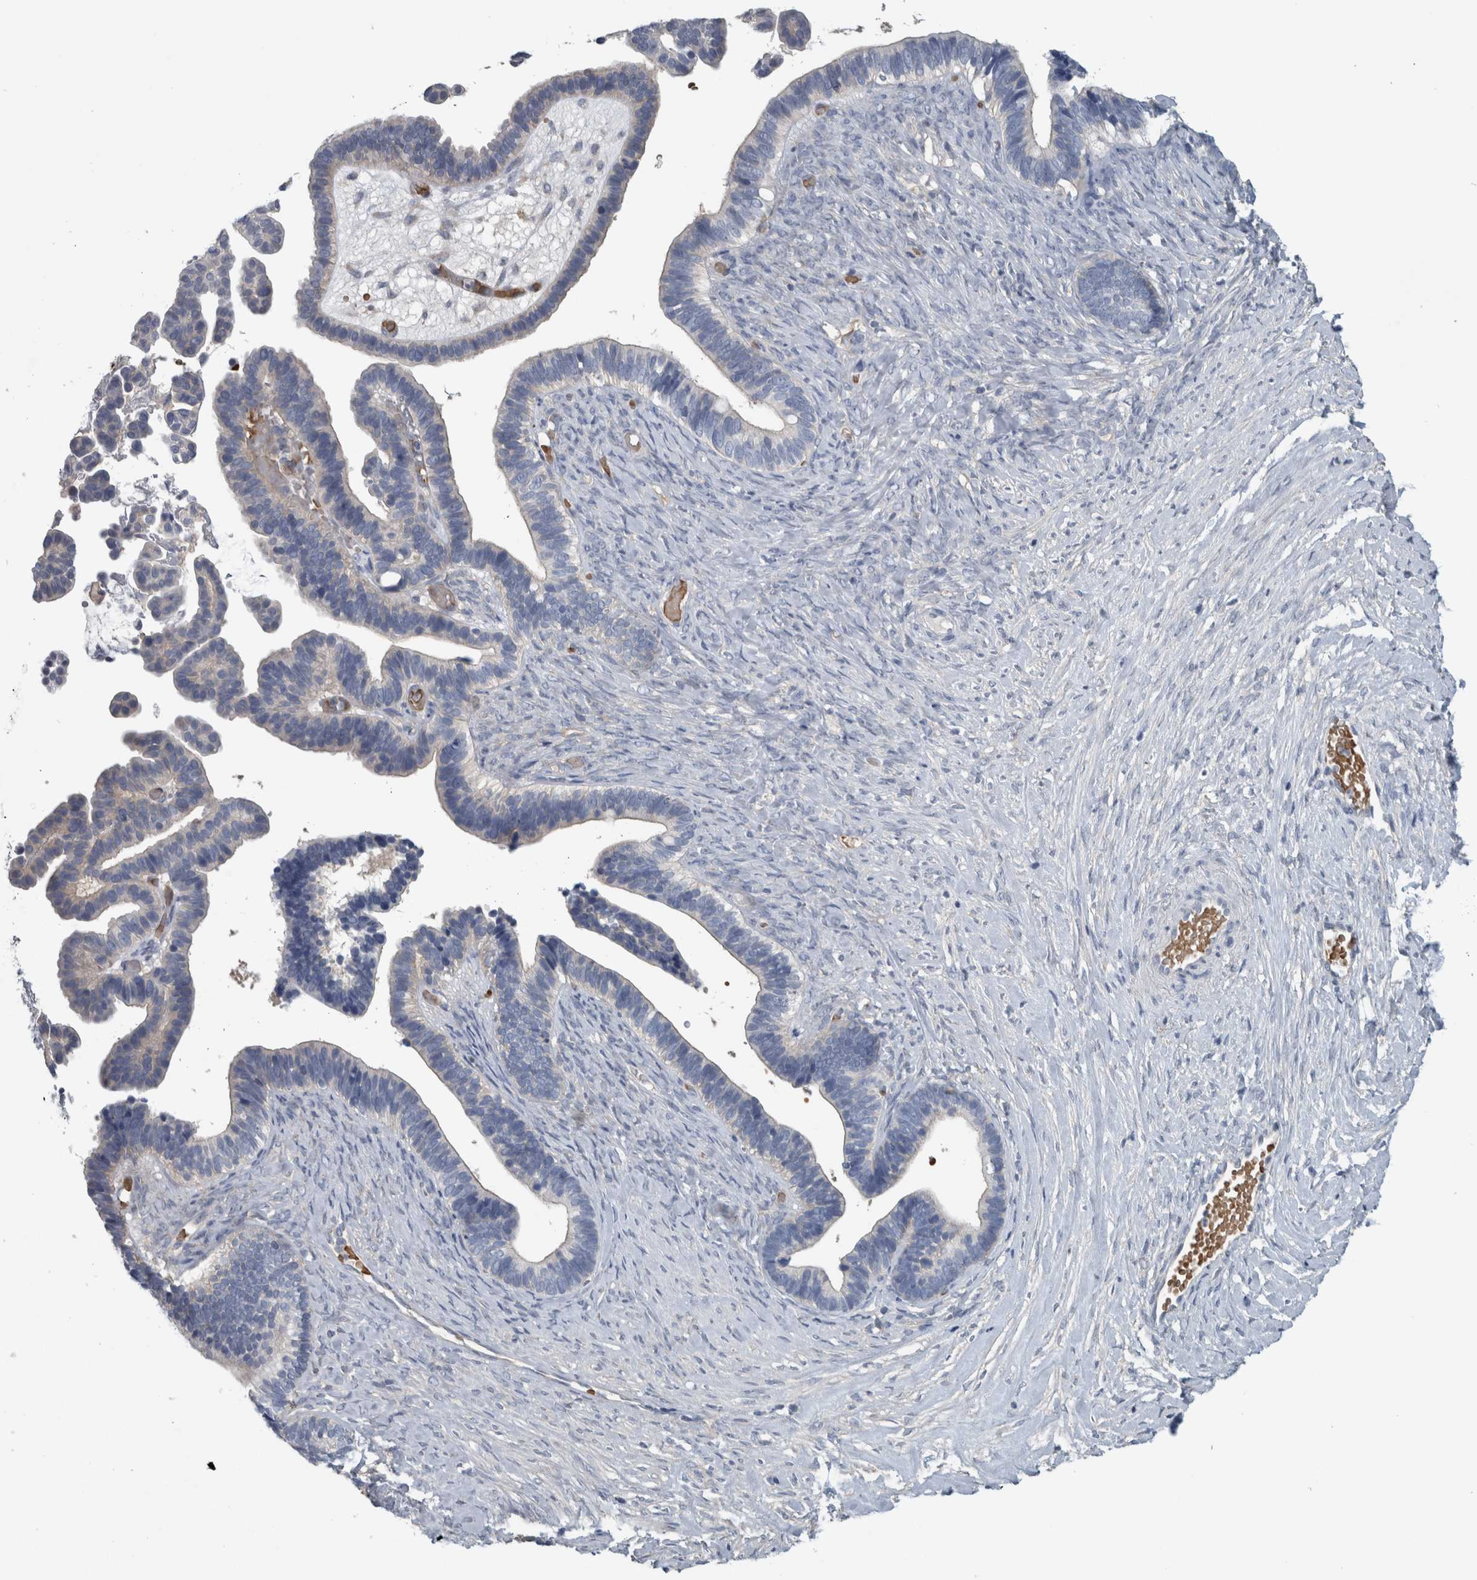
{"staining": {"intensity": "negative", "quantity": "none", "location": "none"}, "tissue": "ovarian cancer", "cell_type": "Tumor cells", "image_type": "cancer", "snomed": [{"axis": "morphology", "description": "Cystadenocarcinoma, serous, NOS"}, {"axis": "topography", "description": "Ovary"}], "caption": "Image shows no protein staining in tumor cells of ovarian cancer (serous cystadenocarcinoma) tissue. (DAB (3,3'-diaminobenzidine) IHC, high magnification).", "gene": "SH3GL2", "patient": {"sex": "female", "age": 56}}